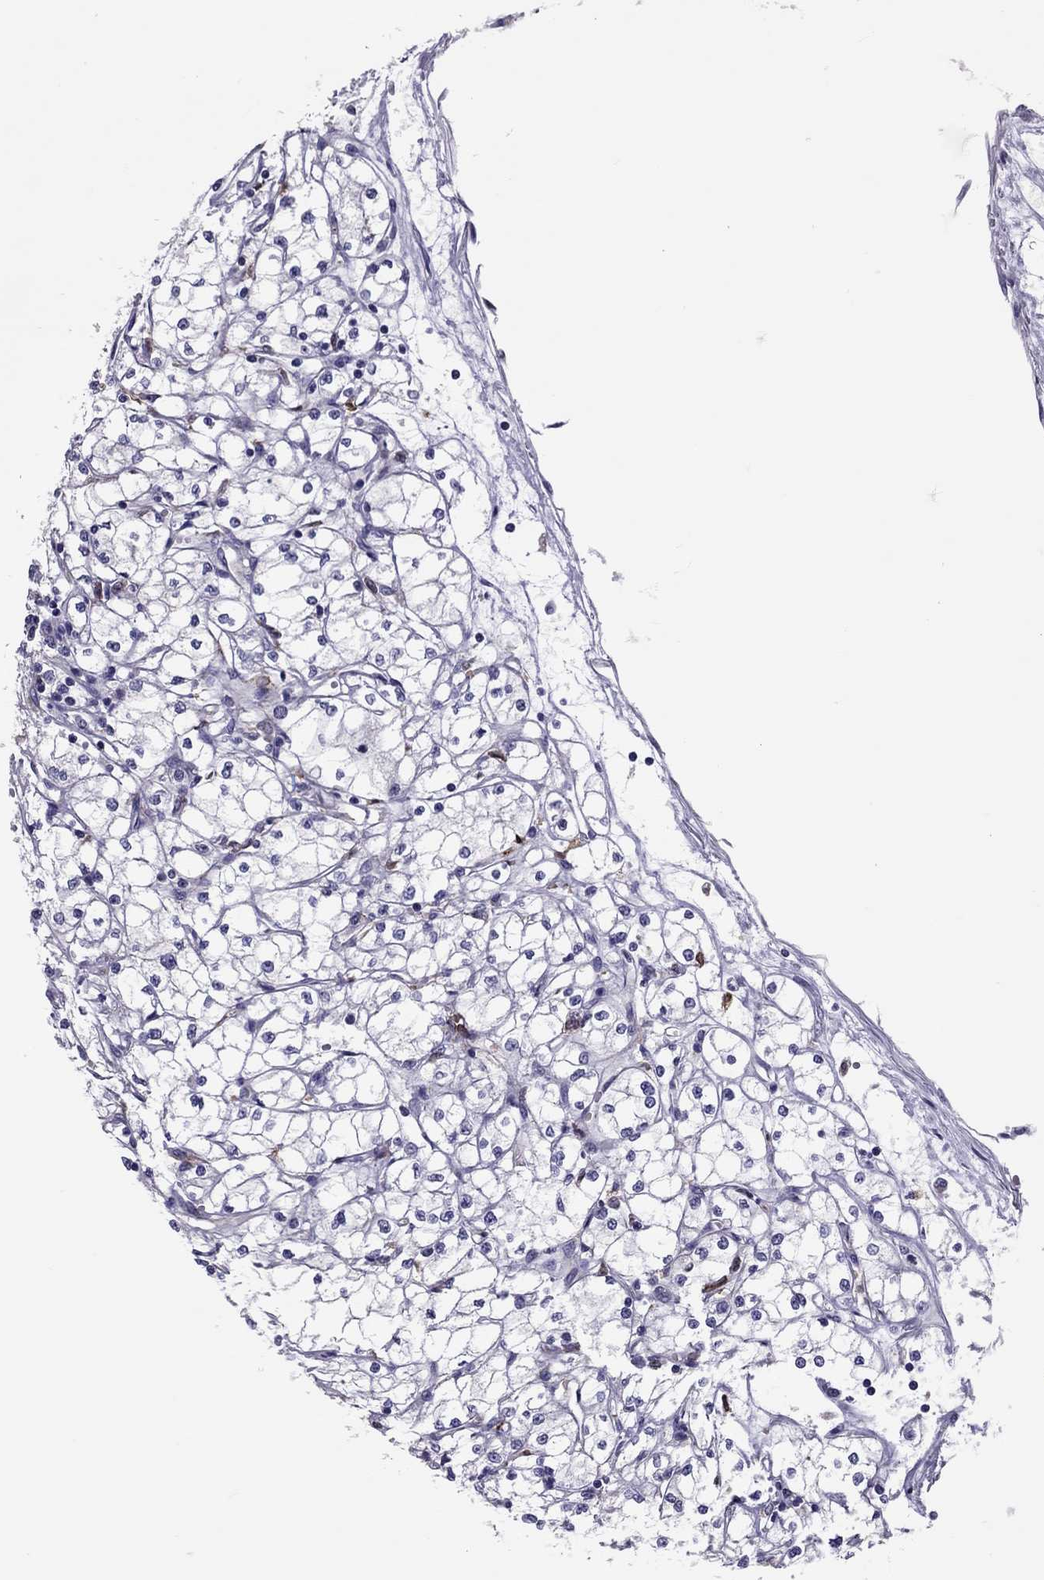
{"staining": {"intensity": "negative", "quantity": "none", "location": "none"}, "tissue": "renal cancer", "cell_type": "Tumor cells", "image_type": "cancer", "snomed": [{"axis": "morphology", "description": "Adenocarcinoma, NOS"}, {"axis": "topography", "description": "Kidney"}], "caption": "A micrograph of adenocarcinoma (renal) stained for a protein exhibits no brown staining in tumor cells. Brightfield microscopy of immunohistochemistry (IHC) stained with DAB (brown) and hematoxylin (blue), captured at high magnification.", "gene": "ADORA2A", "patient": {"sex": "male", "age": 67}}